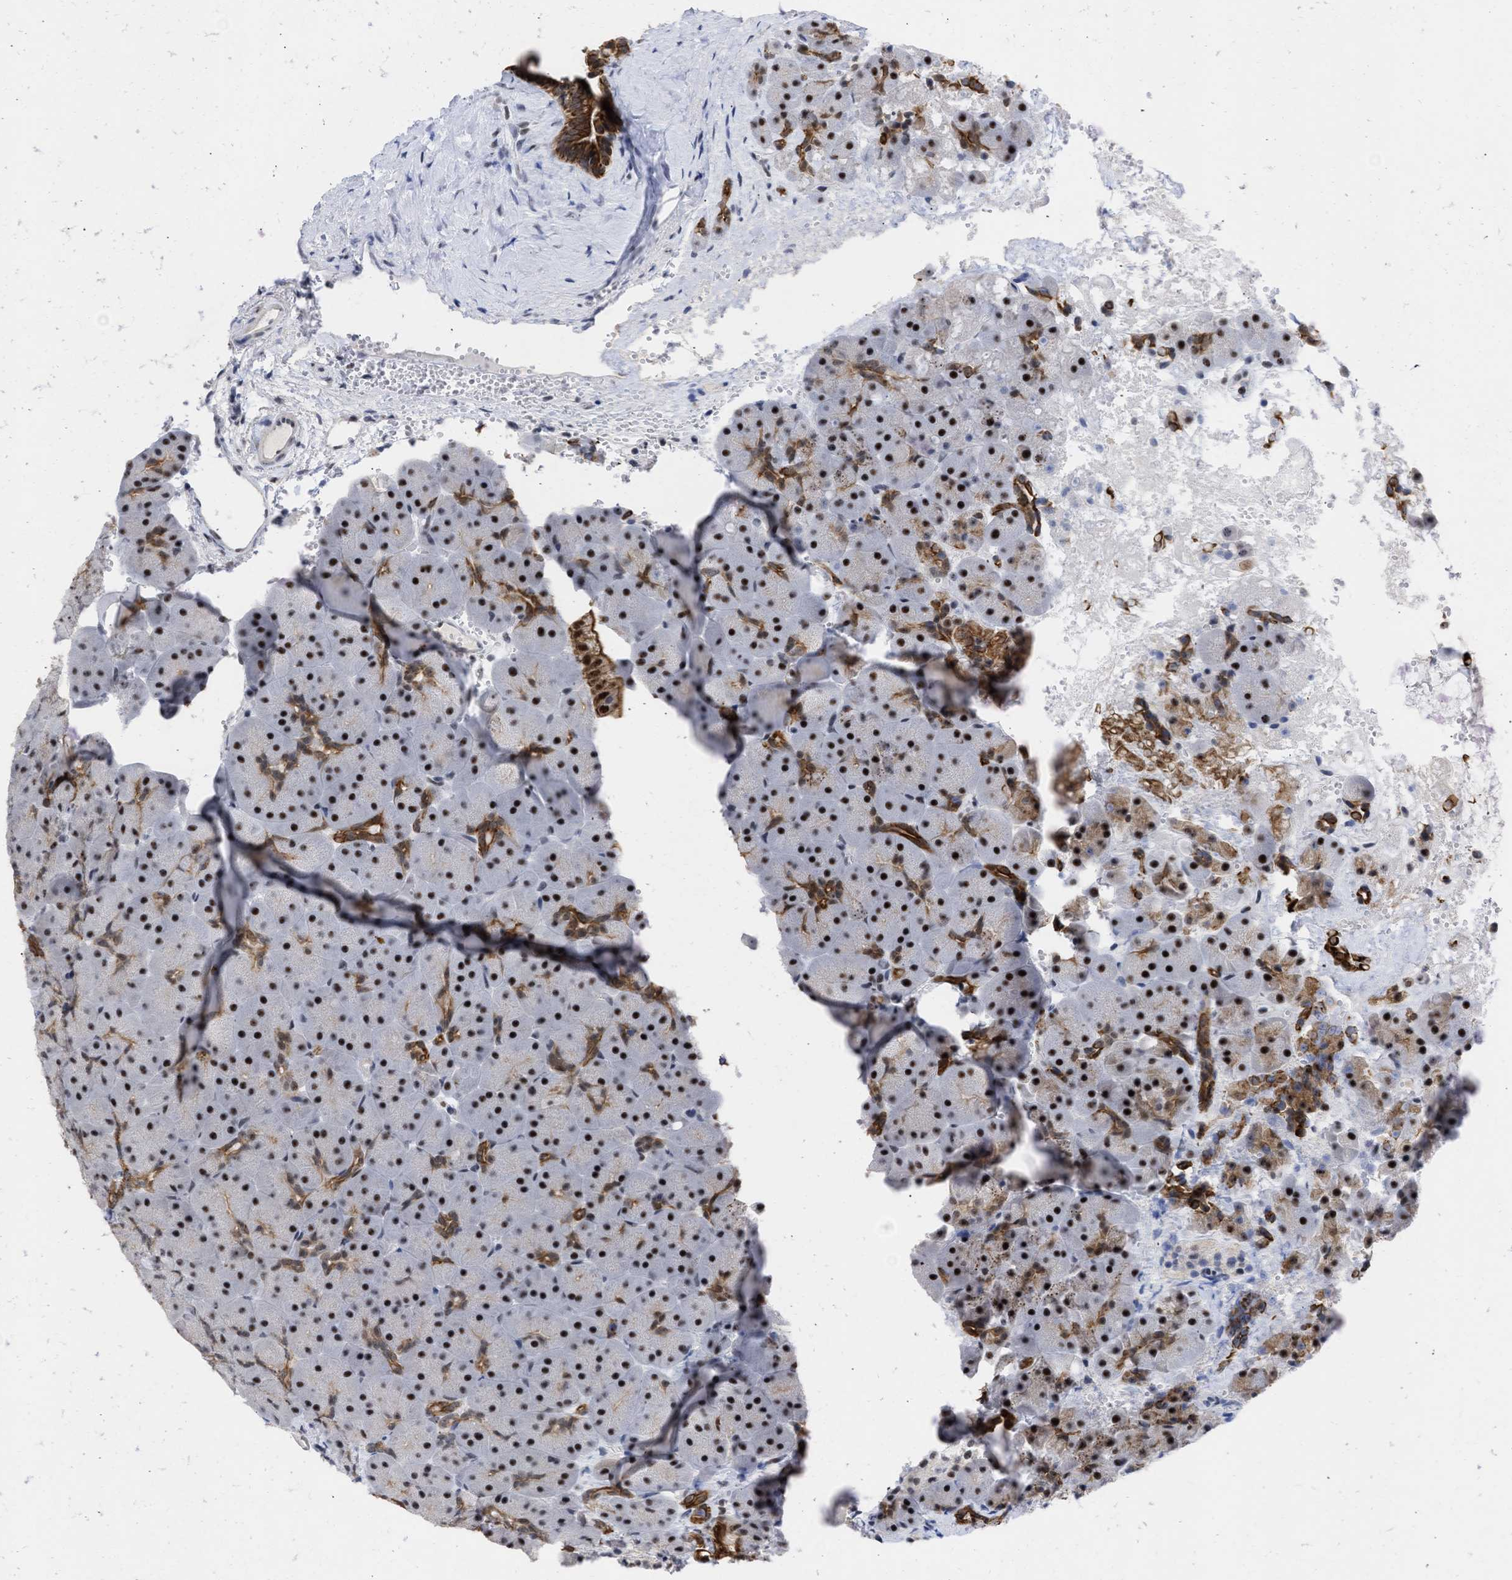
{"staining": {"intensity": "moderate", "quantity": "25%-75%", "location": "cytoplasmic/membranous,nuclear"}, "tissue": "pancreas", "cell_type": "Exocrine glandular cells", "image_type": "normal", "snomed": [{"axis": "morphology", "description": "Normal tissue, NOS"}, {"axis": "topography", "description": "Pancreas"}], "caption": "IHC (DAB (3,3'-diaminobenzidine)) staining of normal pancreas displays moderate cytoplasmic/membranous,nuclear protein staining in about 25%-75% of exocrine glandular cells.", "gene": "DDX41", "patient": {"sex": "male", "age": 66}}